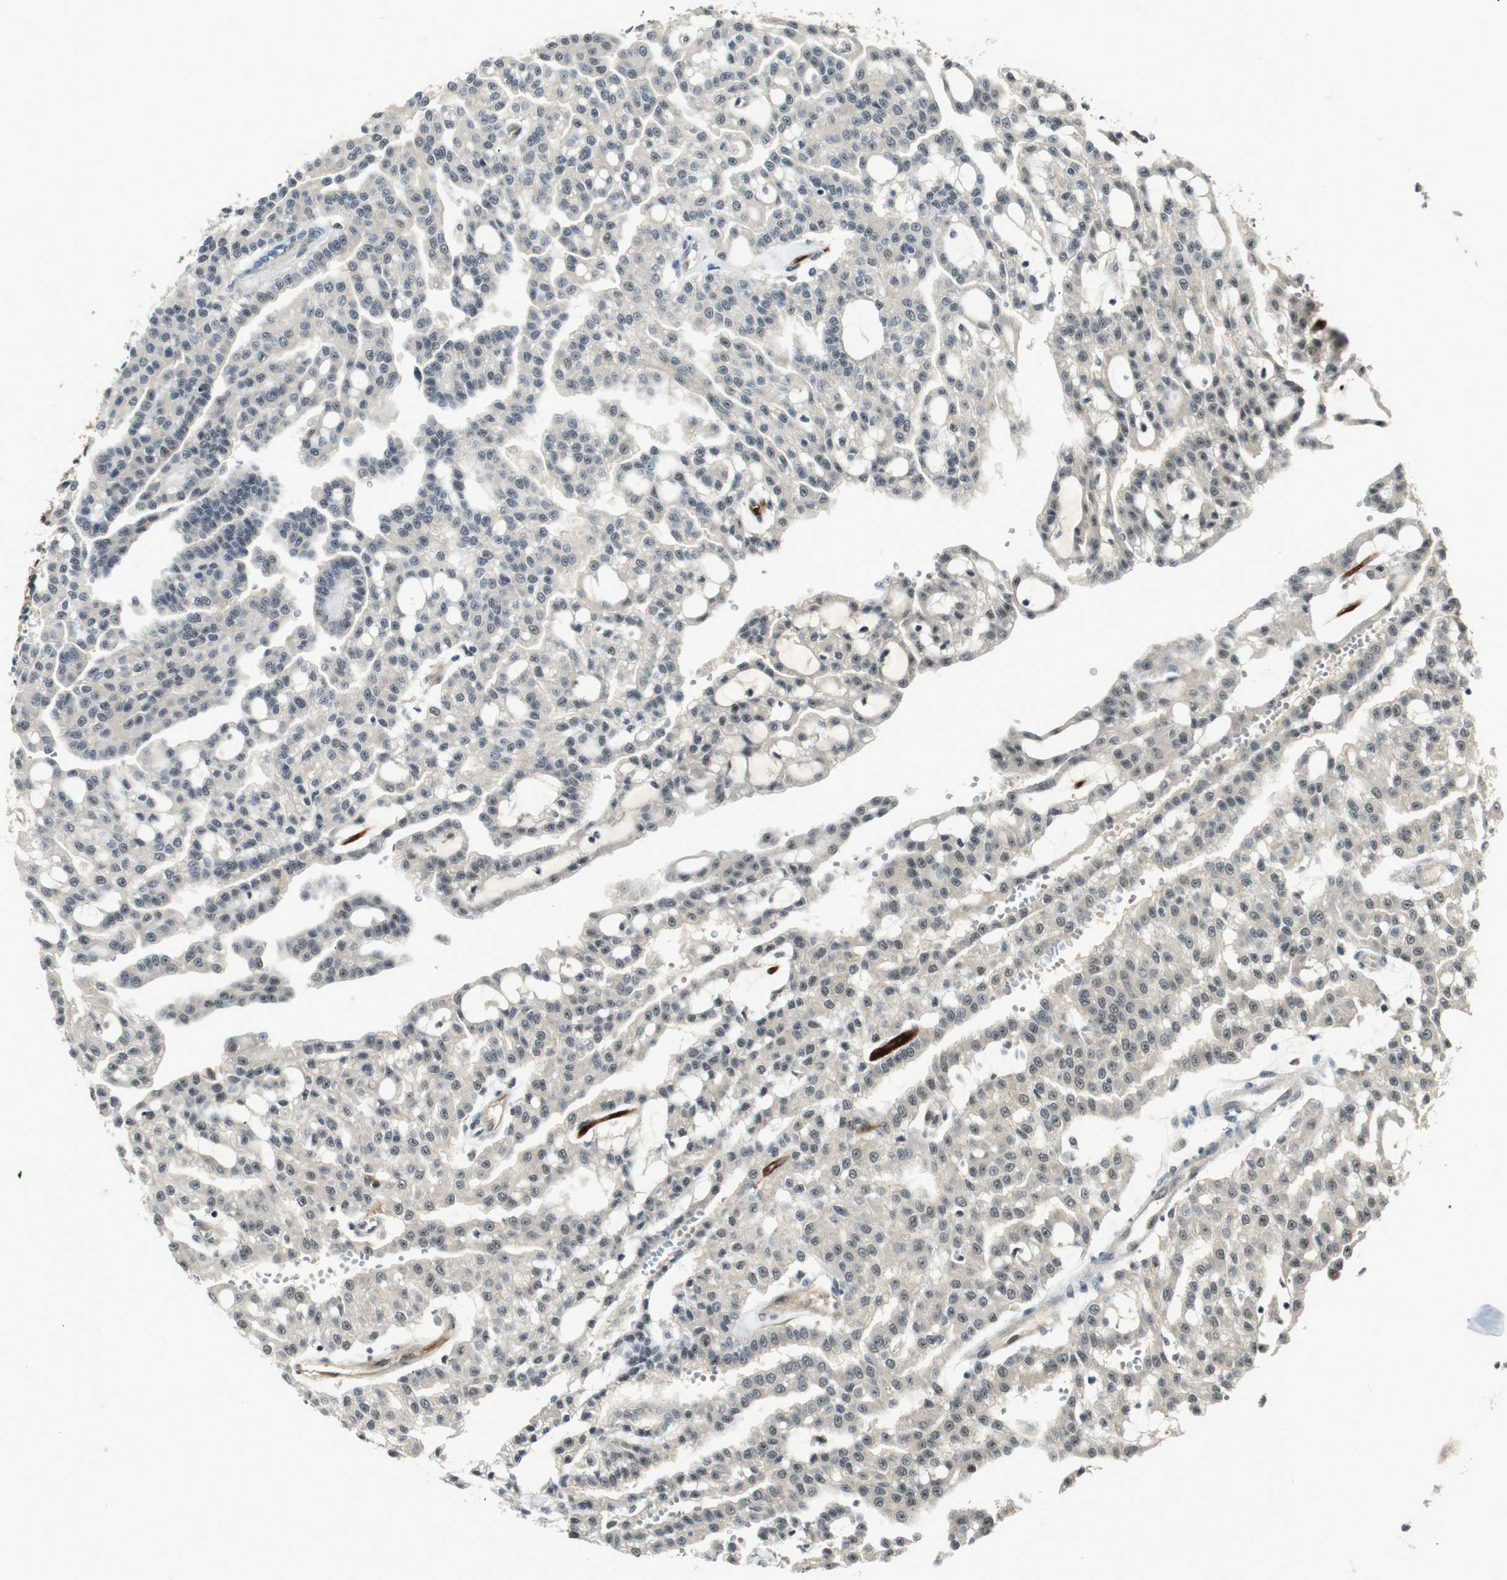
{"staining": {"intensity": "negative", "quantity": "none", "location": "none"}, "tissue": "renal cancer", "cell_type": "Tumor cells", "image_type": "cancer", "snomed": [{"axis": "morphology", "description": "Adenocarcinoma, NOS"}, {"axis": "topography", "description": "Kidney"}], "caption": "The image reveals no staining of tumor cells in renal adenocarcinoma. (IHC, brightfield microscopy, high magnification).", "gene": "LXN", "patient": {"sex": "male", "age": 63}}